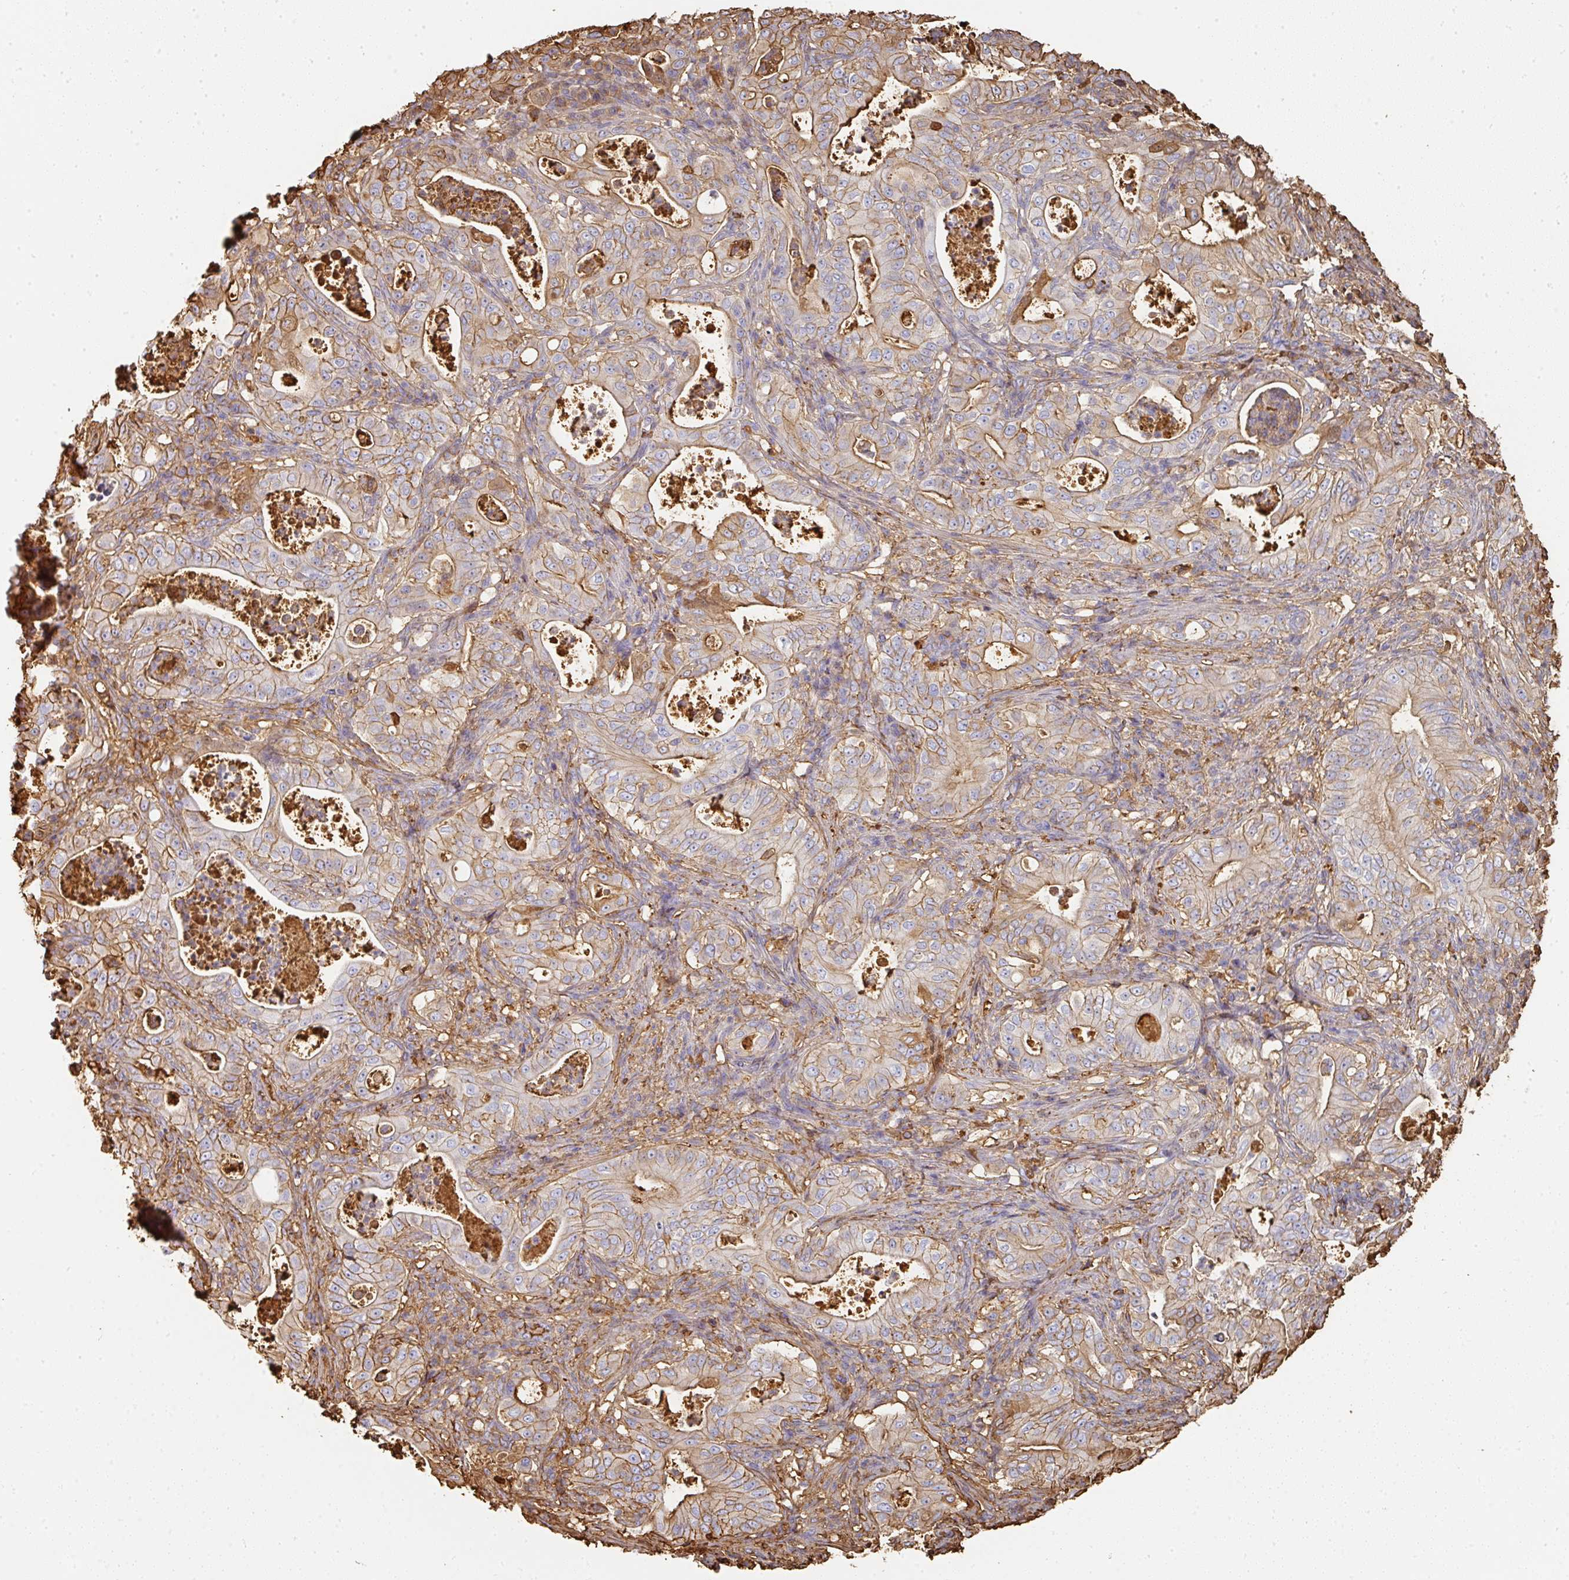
{"staining": {"intensity": "moderate", "quantity": "25%-75%", "location": "cytoplasmic/membranous"}, "tissue": "pancreatic cancer", "cell_type": "Tumor cells", "image_type": "cancer", "snomed": [{"axis": "morphology", "description": "Adenocarcinoma, NOS"}, {"axis": "topography", "description": "Pancreas"}], "caption": "A brown stain shows moderate cytoplasmic/membranous staining of a protein in pancreatic cancer (adenocarcinoma) tumor cells.", "gene": "ALB", "patient": {"sex": "male", "age": 71}}